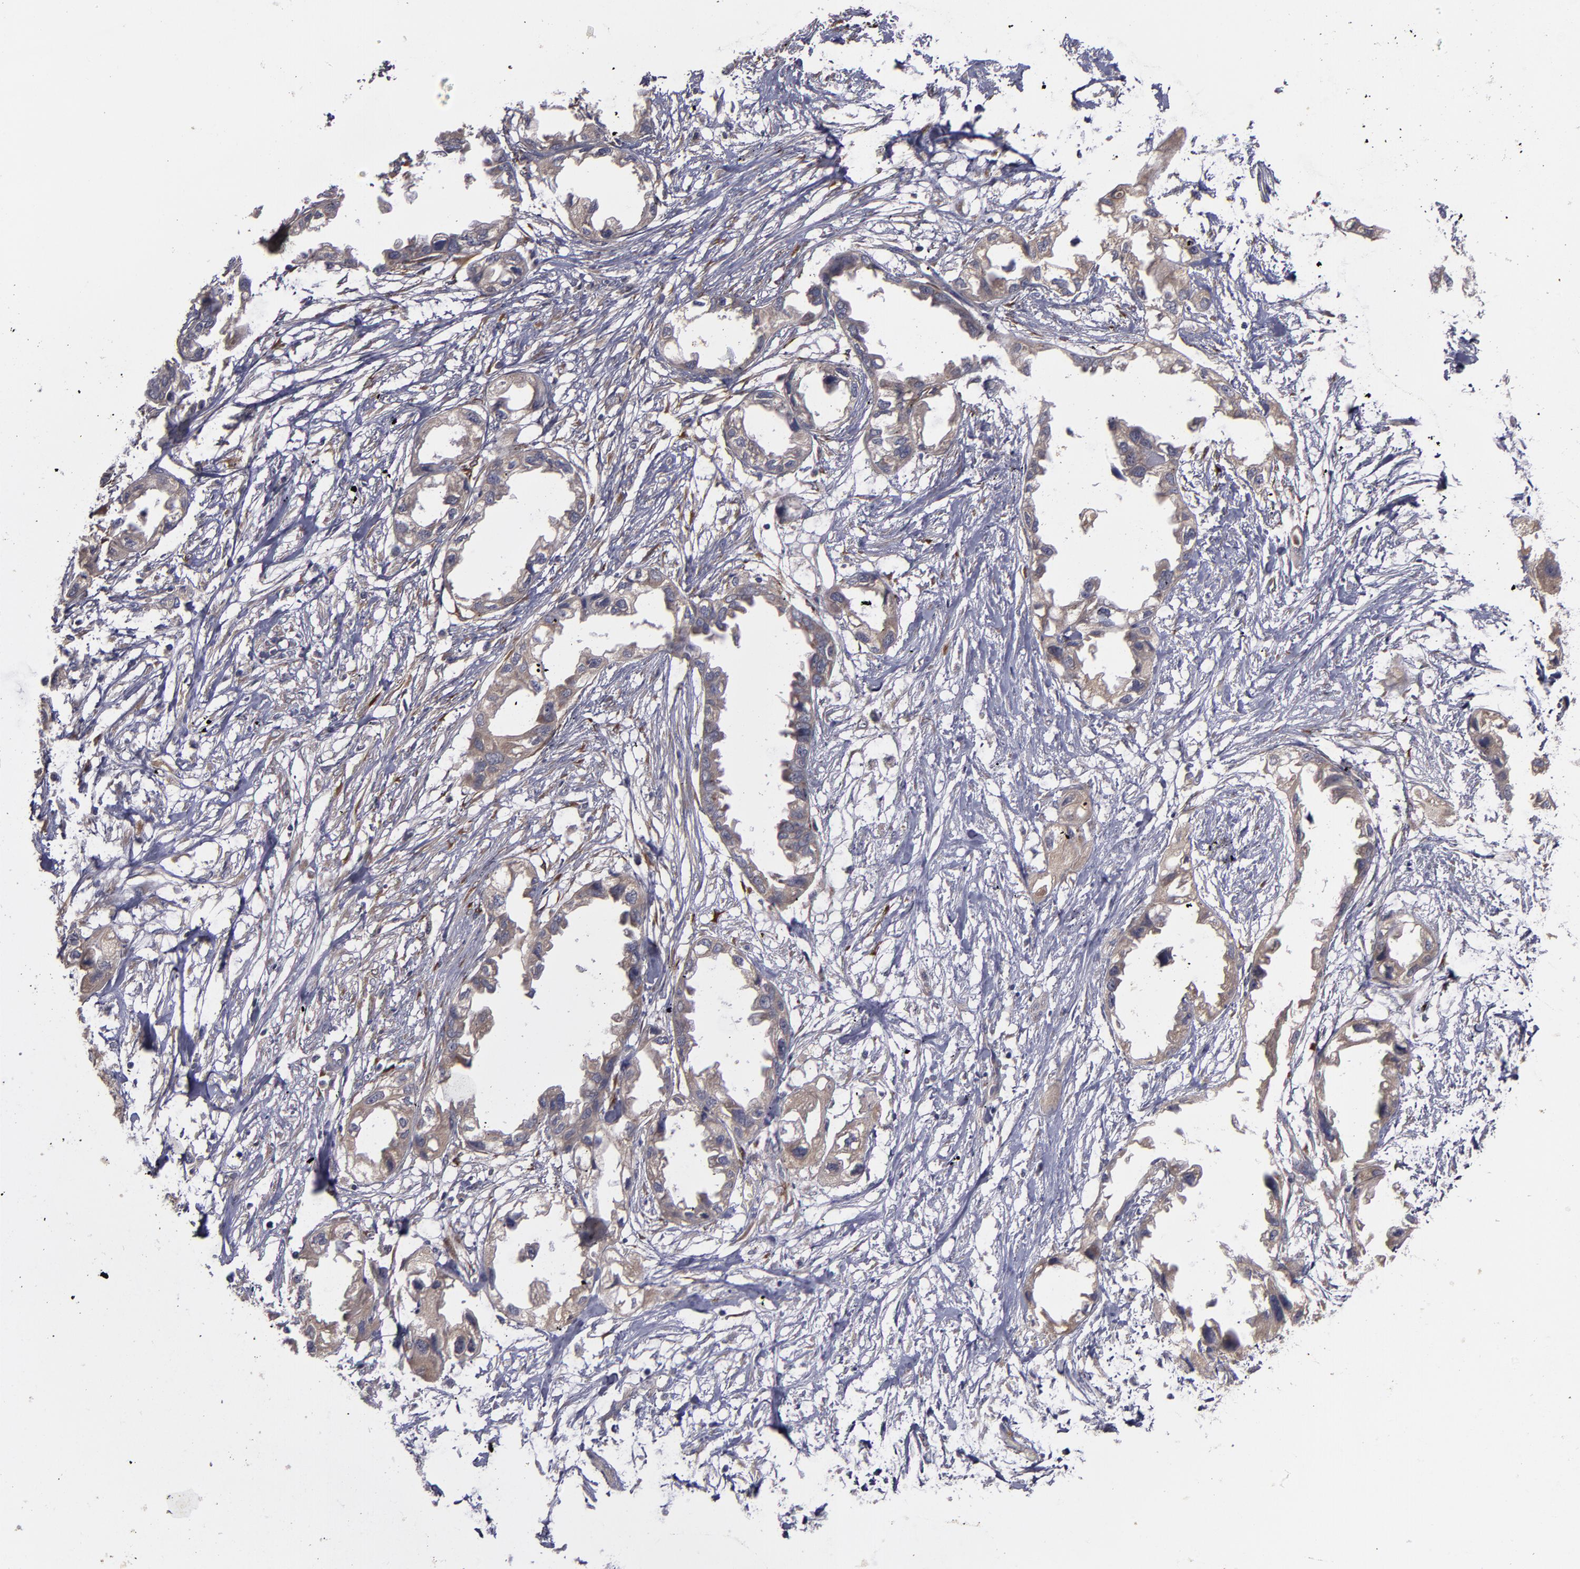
{"staining": {"intensity": "weak", "quantity": ">75%", "location": "cytoplasmic/membranous"}, "tissue": "endometrial cancer", "cell_type": "Tumor cells", "image_type": "cancer", "snomed": [{"axis": "morphology", "description": "Adenocarcinoma, NOS"}, {"axis": "topography", "description": "Endometrium"}], "caption": "An immunohistochemistry (IHC) image of tumor tissue is shown. Protein staining in brown highlights weak cytoplasmic/membranous positivity in endometrial cancer (adenocarcinoma) within tumor cells. The staining was performed using DAB (3,3'-diaminobenzidine) to visualize the protein expression in brown, while the nuclei were stained in blue with hematoxylin (Magnification: 20x).", "gene": "MMP11", "patient": {"sex": "female", "age": 67}}